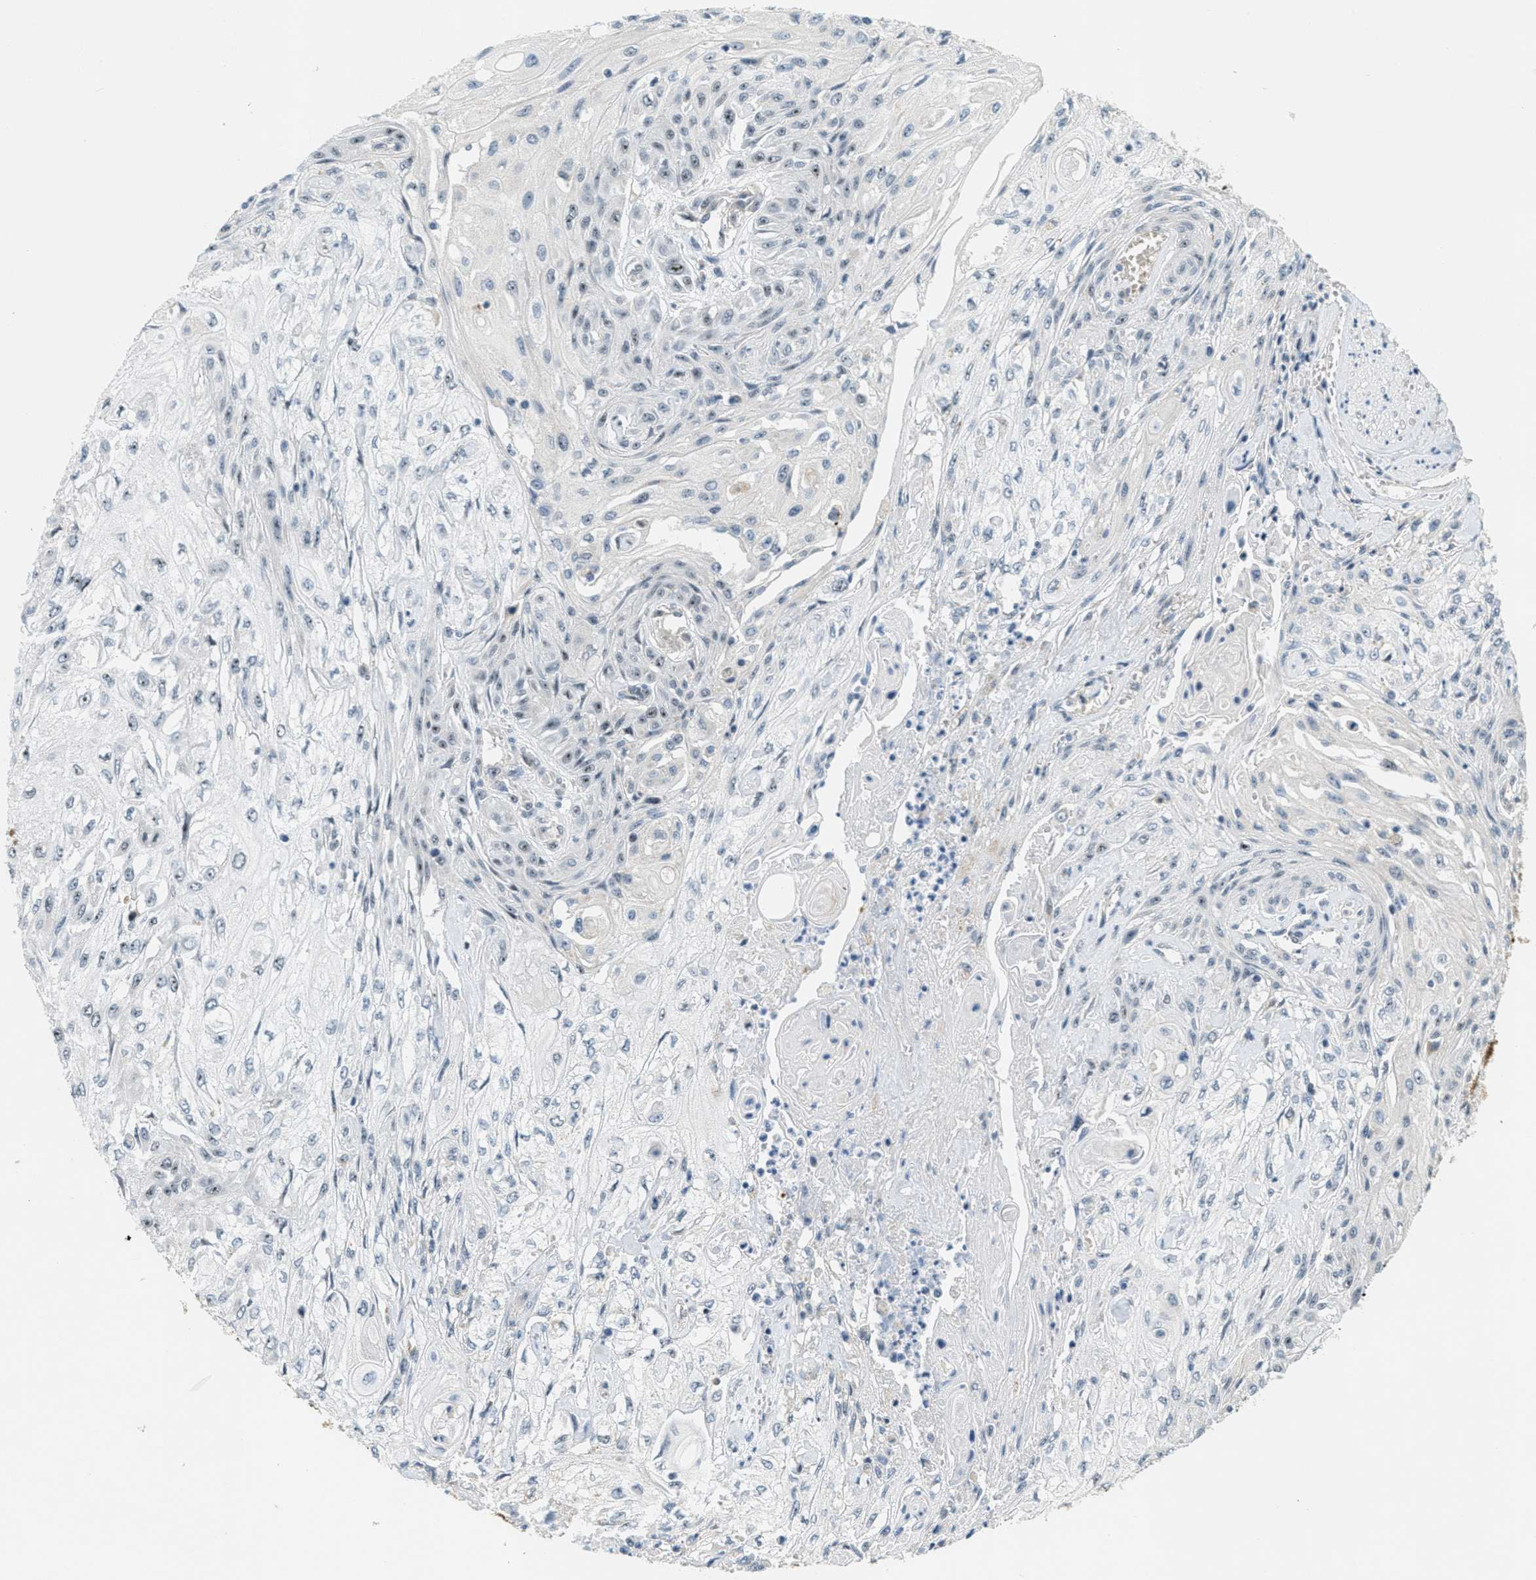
{"staining": {"intensity": "moderate", "quantity": "<25%", "location": "nuclear"}, "tissue": "skin cancer", "cell_type": "Tumor cells", "image_type": "cancer", "snomed": [{"axis": "morphology", "description": "Squamous cell carcinoma, NOS"}, {"axis": "morphology", "description": "Squamous cell carcinoma, metastatic, NOS"}, {"axis": "topography", "description": "Skin"}, {"axis": "topography", "description": "Lymph node"}], "caption": "Immunohistochemistry (IHC) staining of metastatic squamous cell carcinoma (skin), which demonstrates low levels of moderate nuclear staining in approximately <25% of tumor cells indicating moderate nuclear protein staining. The staining was performed using DAB (brown) for protein detection and nuclei were counterstained in hematoxylin (blue).", "gene": "DDX47", "patient": {"sex": "male", "age": 75}}